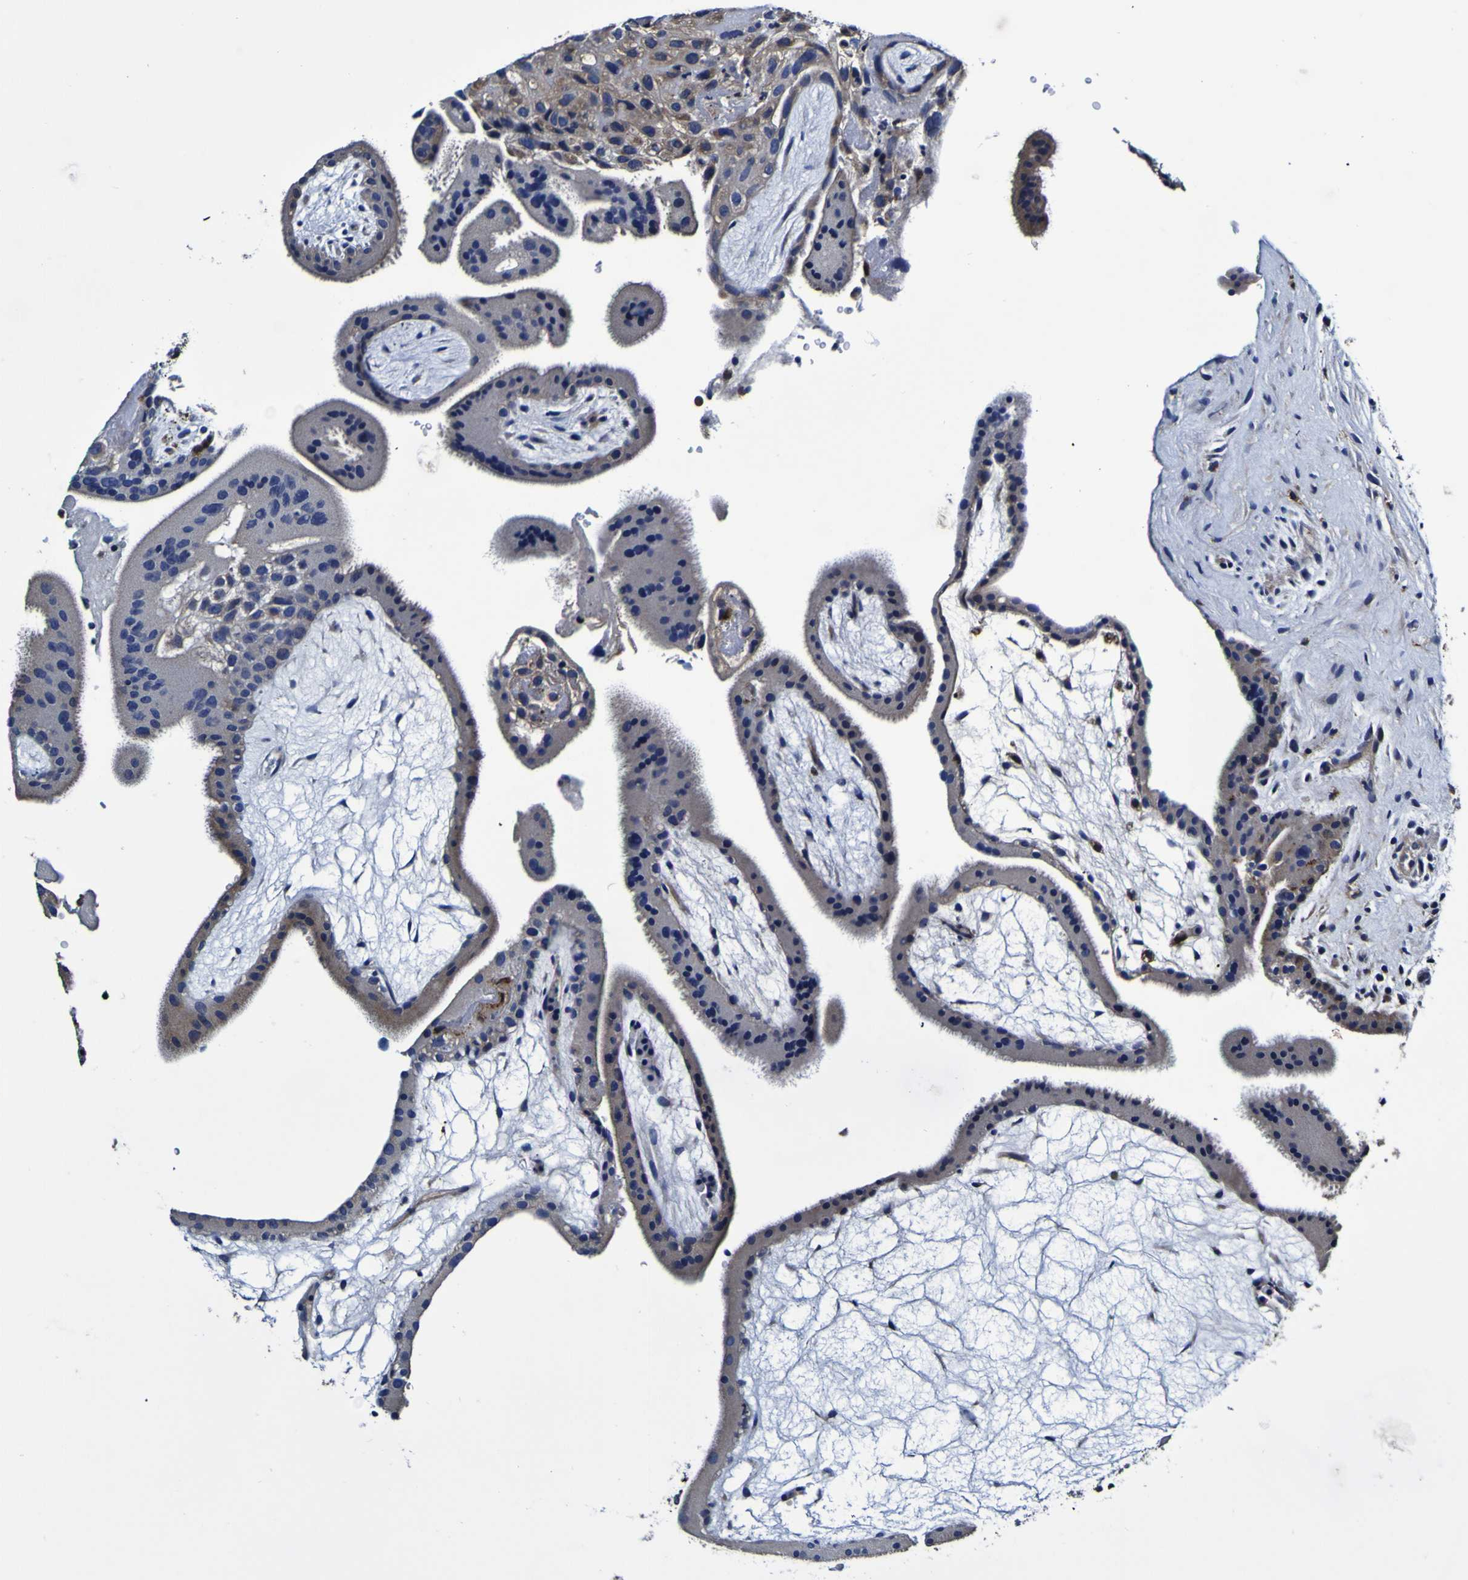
{"staining": {"intensity": "weak", "quantity": "<25%", "location": "cytoplasmic/membranous"}, "tissue": "placenta", "cell_type": "Trophoblastic cells", "image_type": "normal", "snomed": [{"axis": "morphology", "description": "Normal tissue, NOS"}, {"axis": "topography", "description": "Placenta"}], "caption": "DAB (3,3'-diaminobenzidine) immunohistochemical staining of unremarkable placenta shows no significant expression in trophoblastic cells. The staining was performed using DAB (3,3'-diaminobenzidine) to visualize the protein expression in brown, while the nuclei were stained in blue with hematoxylin (Magnification: 20x).", "gene": "GPX1", "patient": {"sex": "female", "age": 19}}